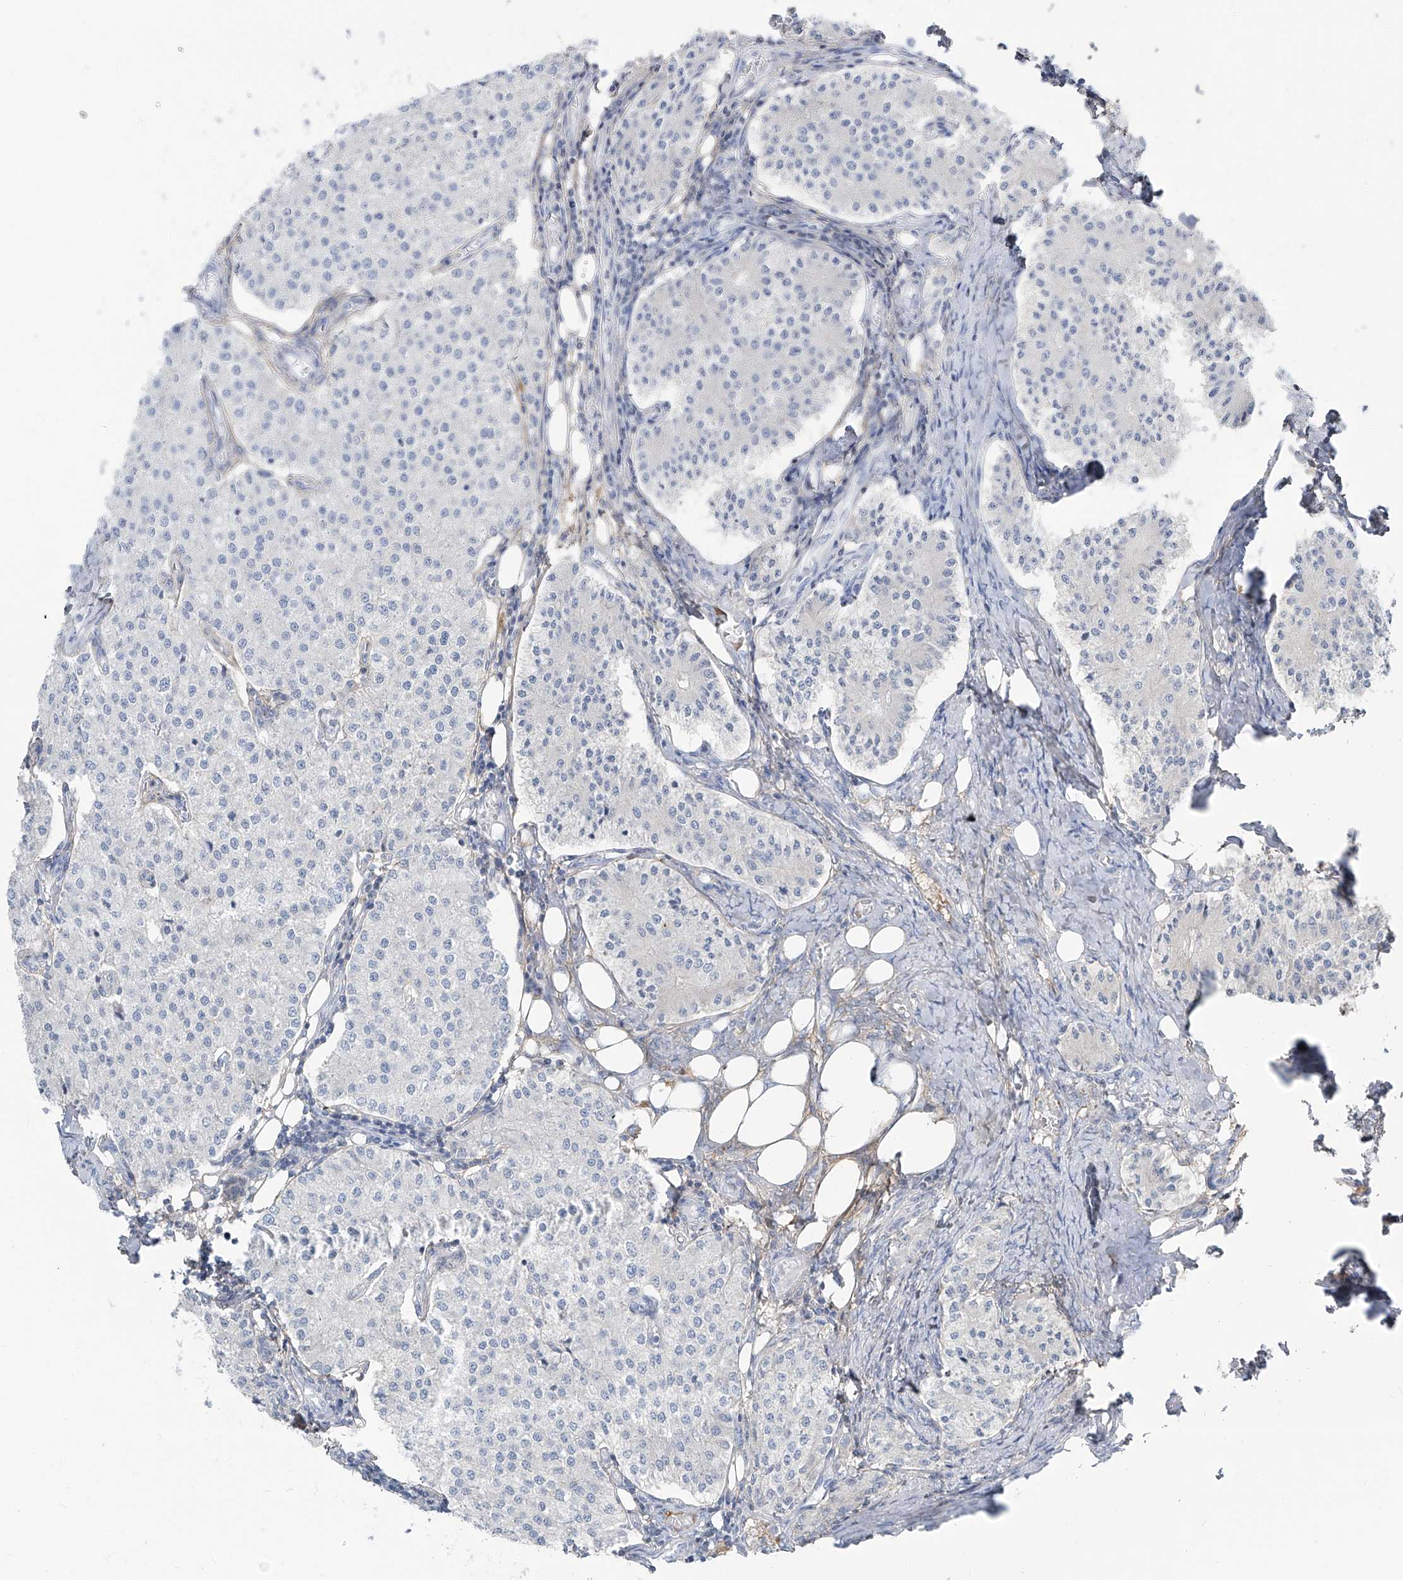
{"staining": {"intensity": "negative", "quantity": "none", "location": "none"}, "tissue": "carcinoid", "cell_type": "Tumor cells", "image_type": "cancer", "snomed": [{"axis": "morphology", "description": "Carcinoid, malignant, NOS"}, {"axis": "topography", "description": "Colon"}], "caption": "Malignant carcinoid was stained to show a protein in brown. There is no significant expression in tumor cells. Brightfield microscopy of immunohistochemistry (IHC) stained with DAB (3,3'-diaminobenzidine) (brown) and hematoxylin (blue), captured at high magnification.", "gene": "HOXA3", "patient": {"sex": "female", "age": 52}}